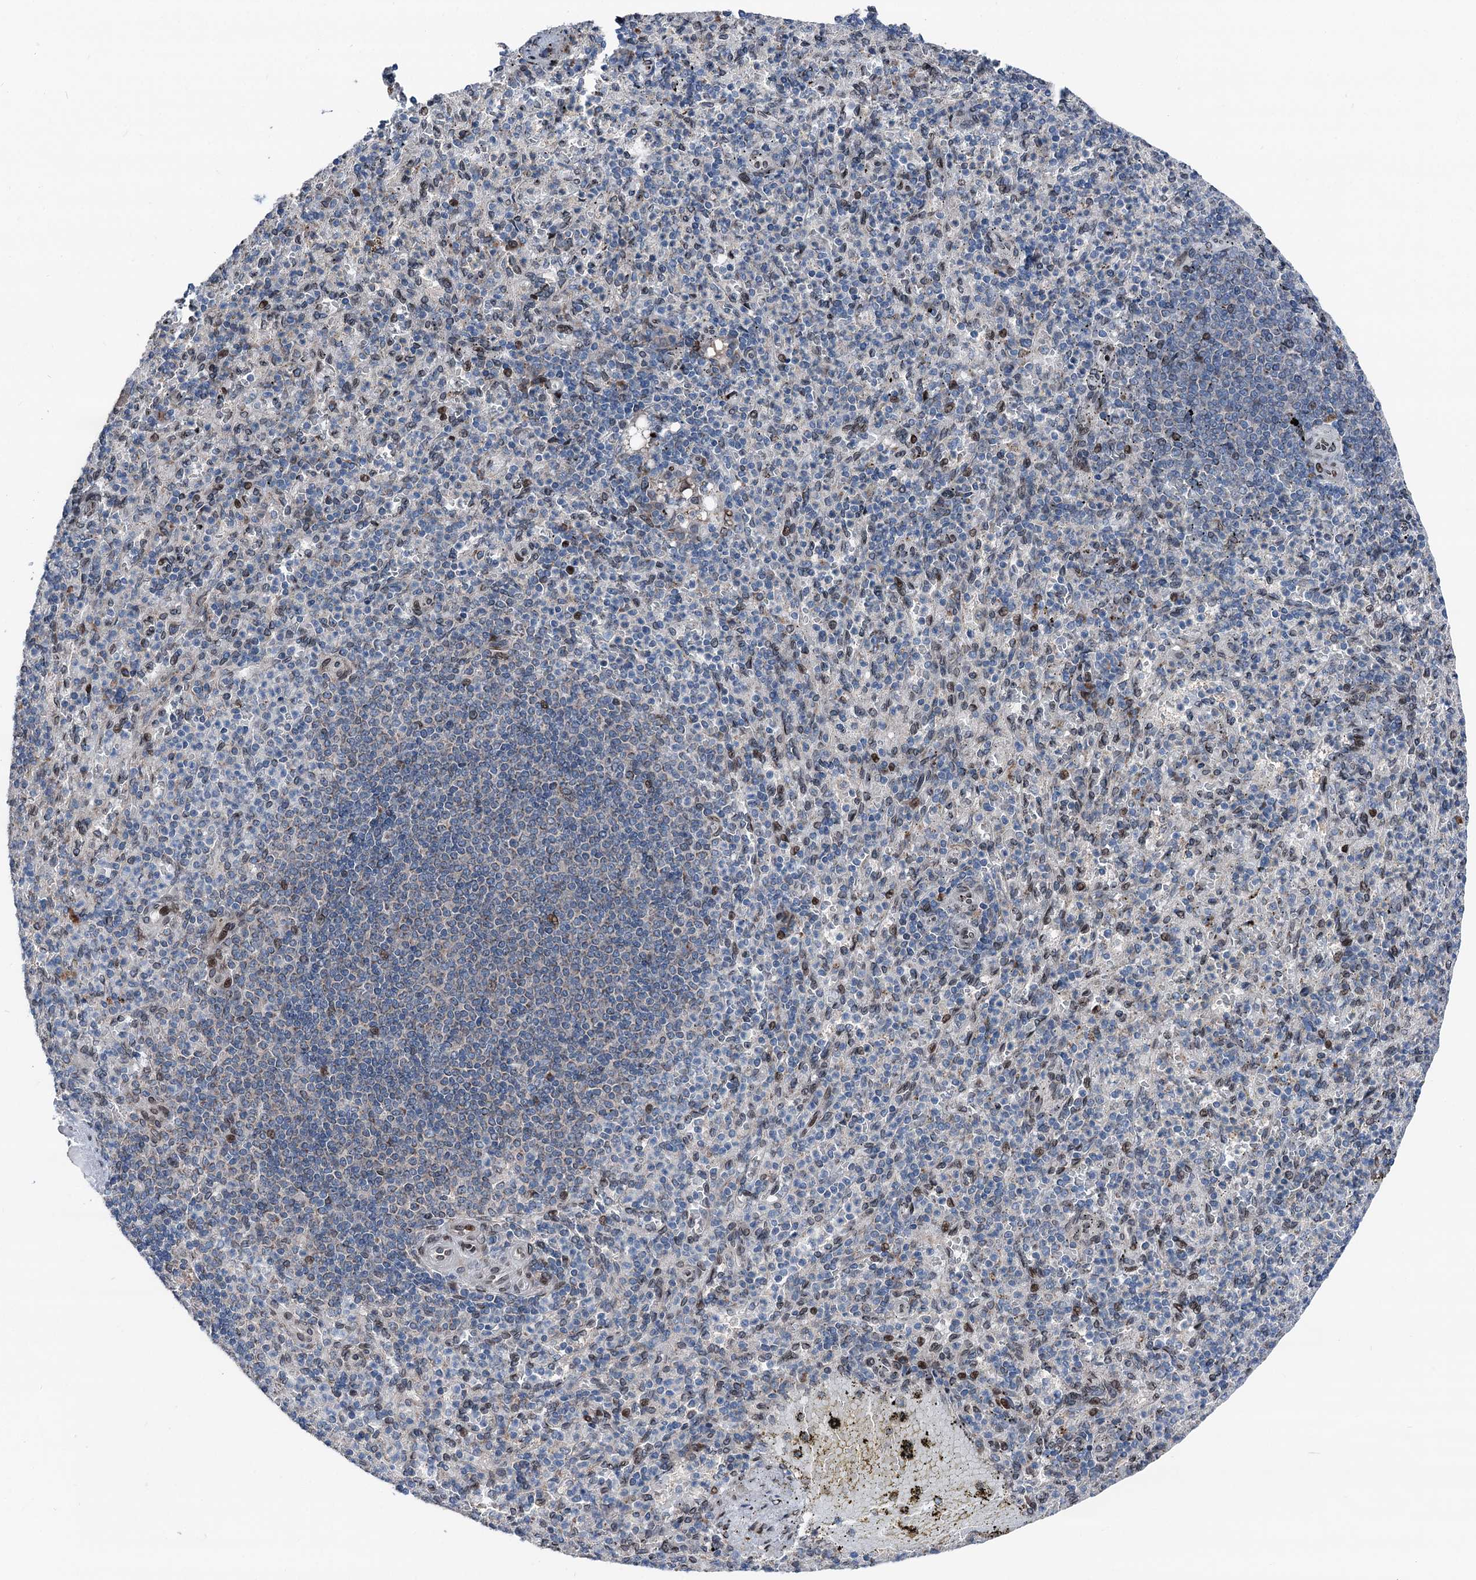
{"staining": {"intensity": "moderate", "quantity": "<25%", "location": "cytoplasmic/membranous"}, "tissue": "spleen", "cell_type": "Cells in red pulp", "image_type": "normal", "snomed": [{"axis": "morphology", "description": "Normal tissue, NOS"}, {"axis": "topography", "description": "Spleen"}], "caption": "An image of spleen stained for a protein shows moderate cytoplasmic/membranous brown staining in cells in red pulp. (DAB IHC with brightfield microscopy, high magnification).", "gene": "MRPL14", "patient": {"sex": "female", "age": 74}}